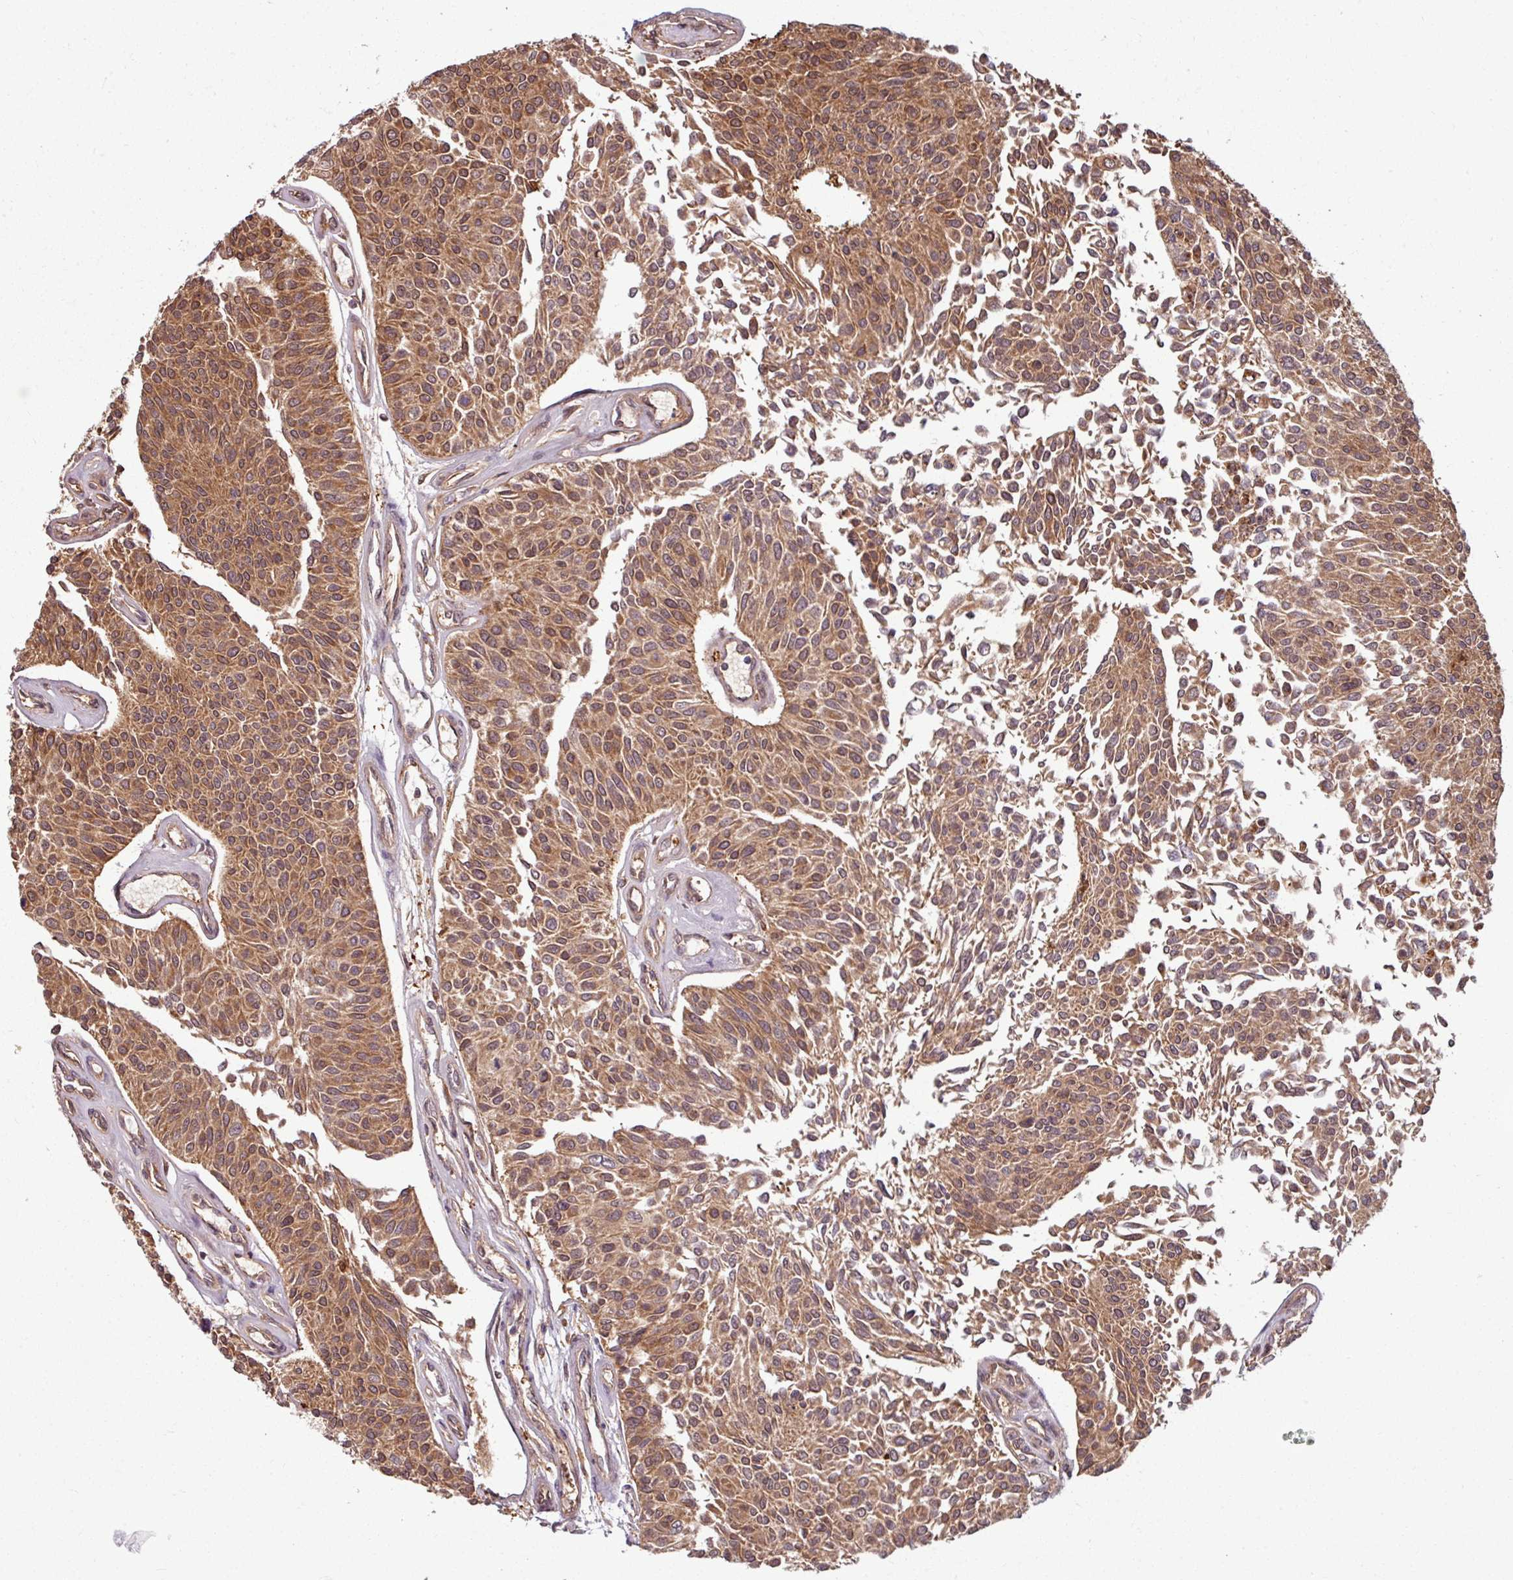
{"staining": {"intensity": "moderate", "quantity": ">75%", "location": "cytoplasmic/membranous"}, "tissue": "urothelial cancer", "cell_type": "Tumor cells", "image_type": "cancer", "snomed": [{"axis": "morphology", "description": "Urothelial carcinoma, NOS"}, {"axis": "topography", "description": "Urinary bladder"}], "caption": "A medium amount of moderate cytoplasmic/membranous expression is identified in about >75% of tumor cells in urothelial cancer tissue. (Stains: DAB in brown, nuclei in blue, Microscopy: brightfield microscopy at high magnification).", "gene": "KCTD11", "patient": {"sex": "male", "age": 55}}